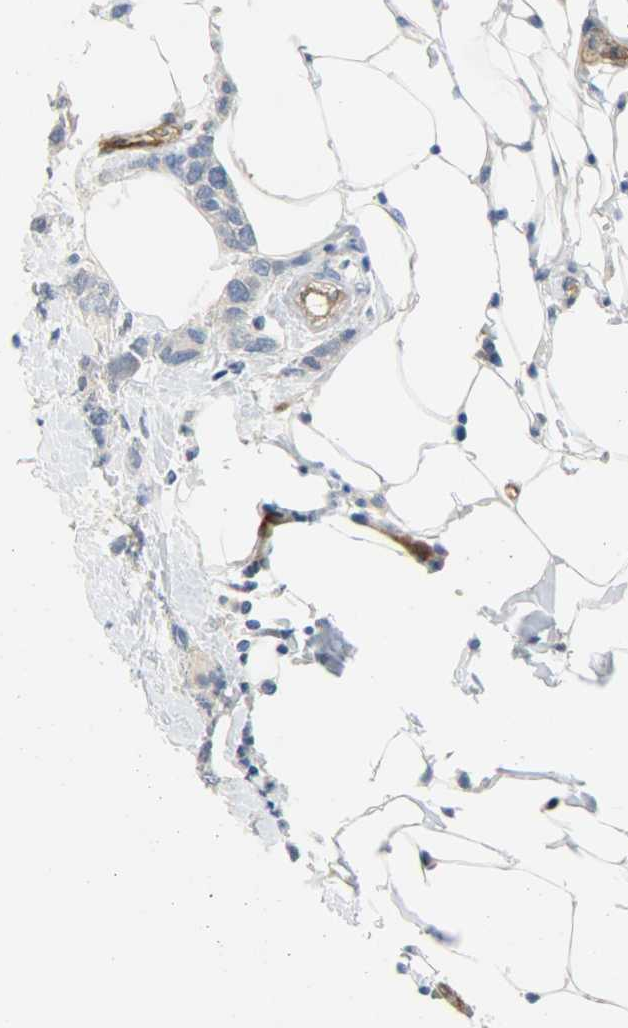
{"staining": {"intensity": "negative", "quantity": "none", "location": "none"}, "tissue": "breast cancer", "cell_type": "Tumor cells", "image_type": "cancer", "snomed": [{"axis": "morphology", "description": "Normal tissue, NOS"}, {"axis": "morphology", "description": "Duct carcinoma"}, {"axis": "topography", "description": "Breast"}], "caption": "A photomicrograph of breast cancer stained for a protein displays no brown staining in tumor cells.", "gene": "FKBP1A", "patient": {"sex": "female", "age": 50}}